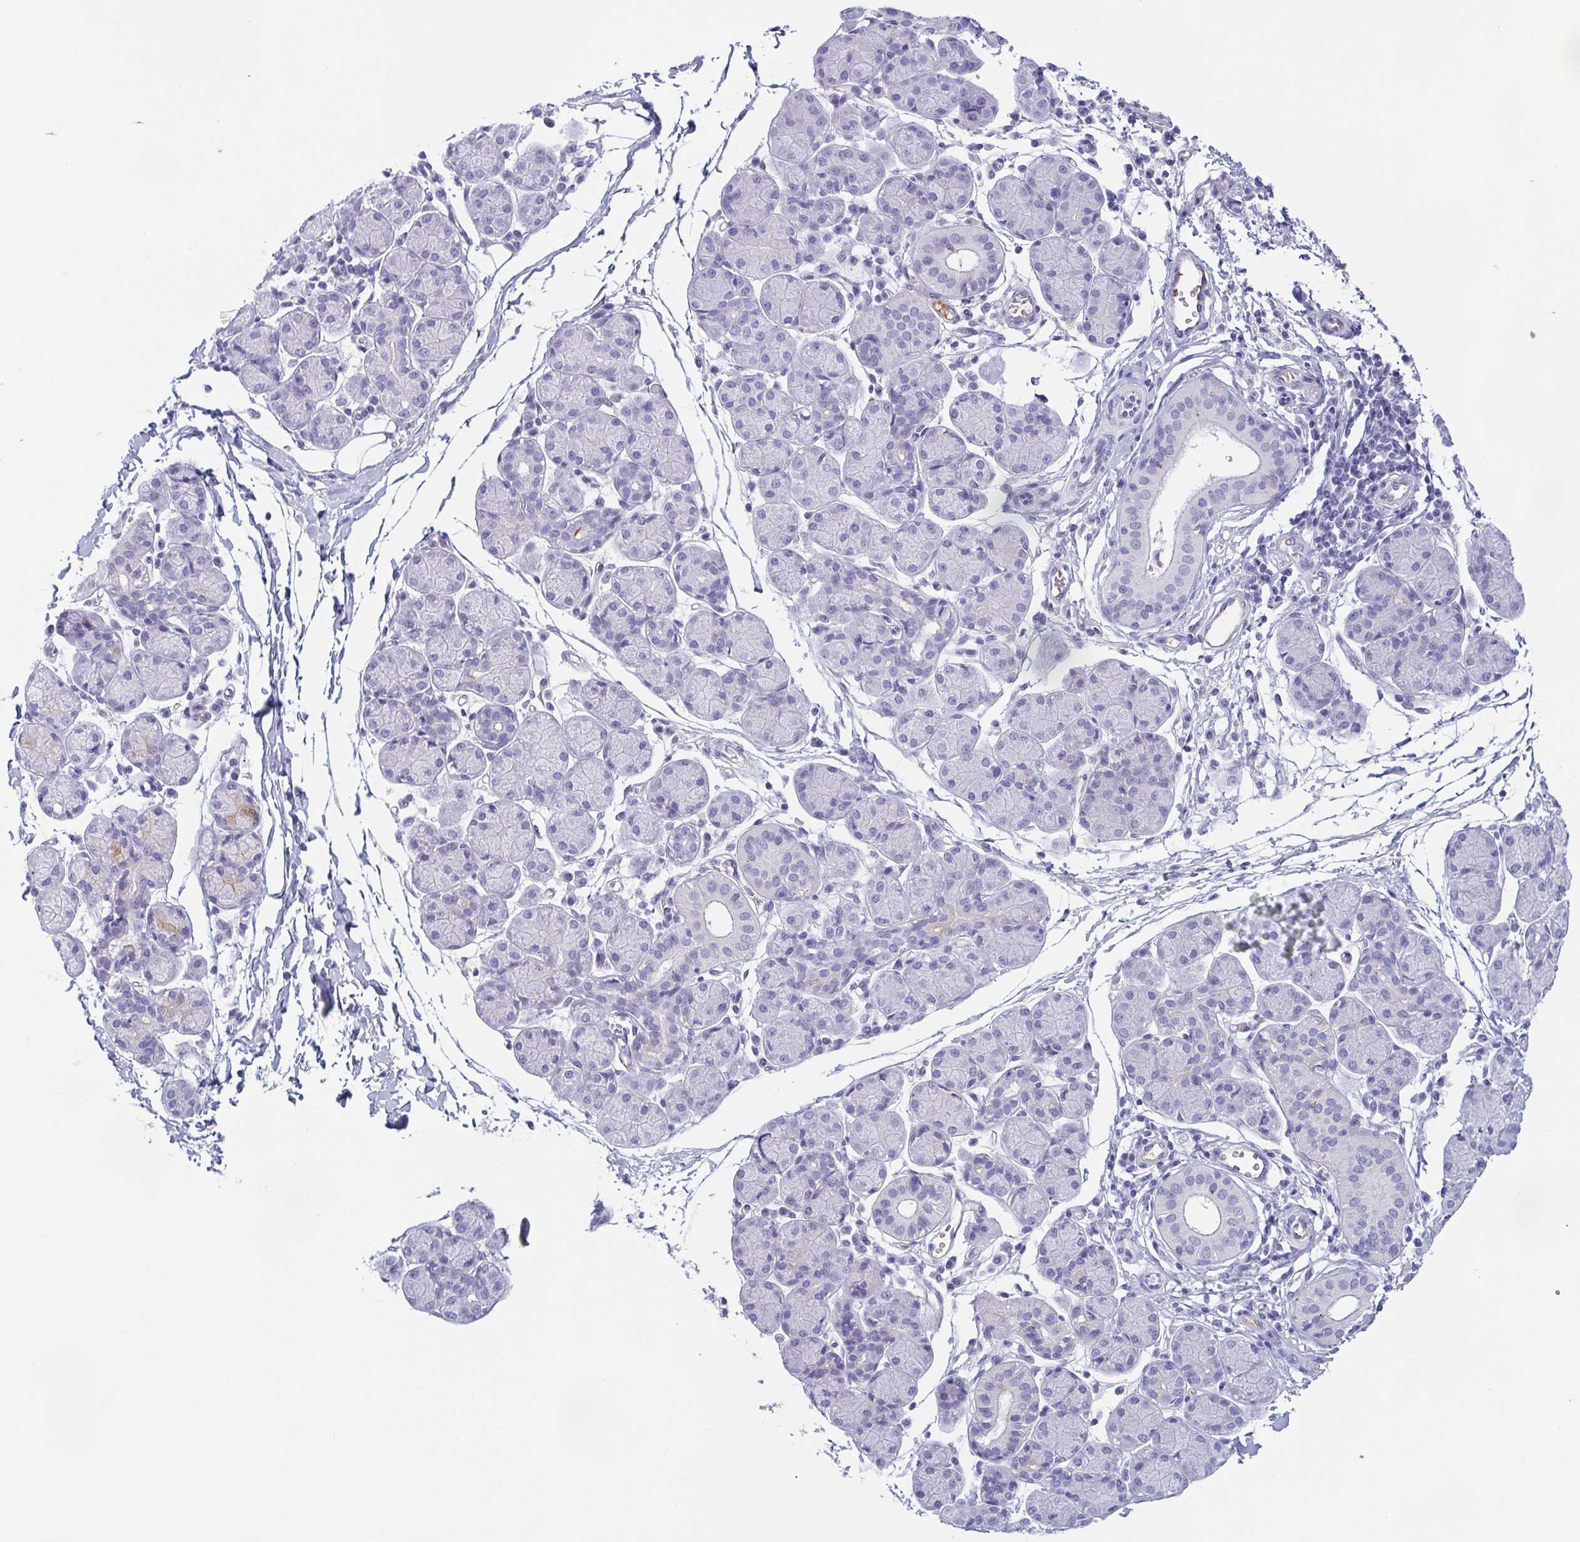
{"staining": {"intensity": "negative", "quantity": "none", "location": "none"}, "tissue": "salivary gland", "cell_type": "Glandular cells", "image_type": "normal", "snomed": [{"axis": "morphology", "description": "Normal tissue, NOS"}, {"axis": "morphology", "description": "Inflammation, NOS"}, {"axis": "topography", "description": "Lymph node"}, {"axis": "topography", "description": "Salivary gland"}], "caption": "Glandular cells are negative for protein expression in benign human salivary gland. The staining was performed using DAB (3,3'-diaminobenzidine) to visualize the protein expression in brown, while the nuclei were stained in blue with hematoxylin (Magnification: 20x).", "gene": "LDLRAD1", "patient": {"sex": "male", "age": 3}}